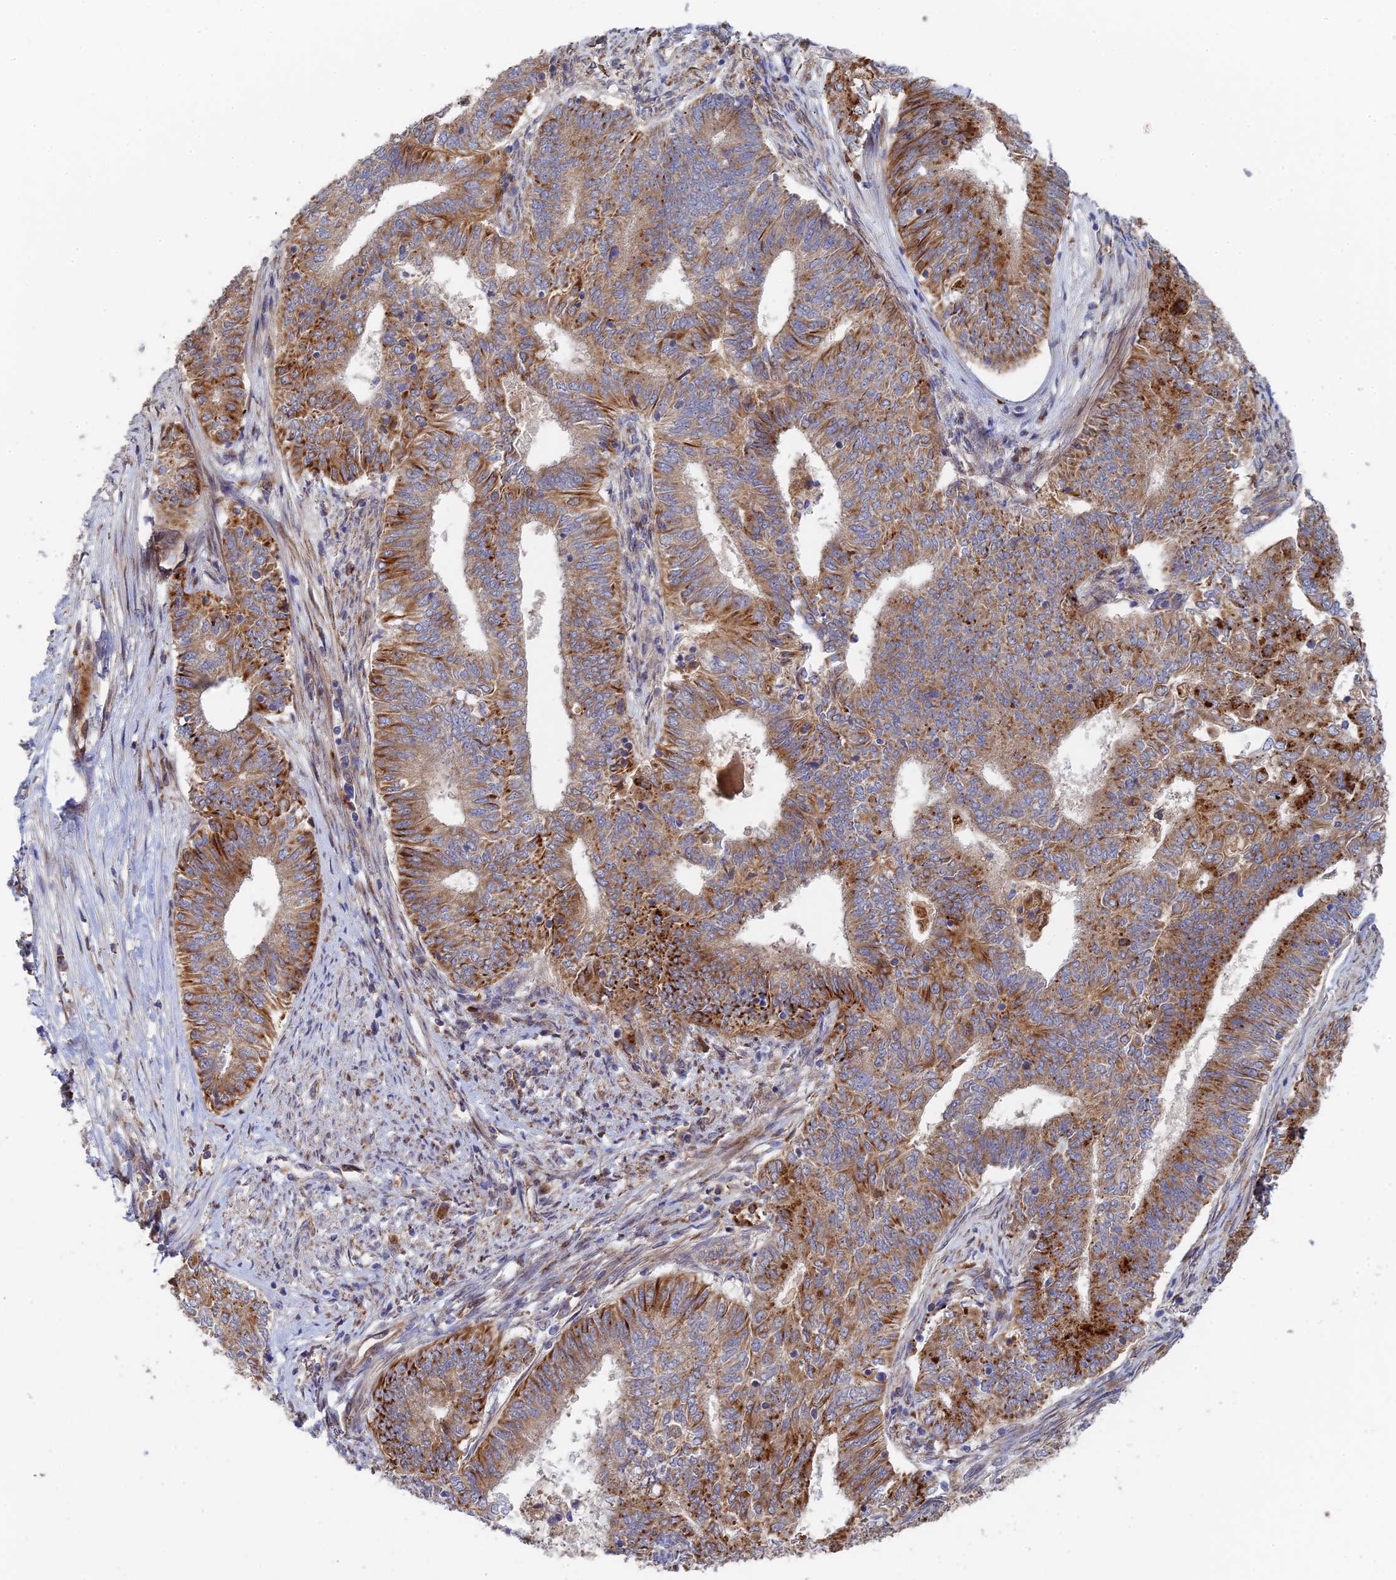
{"staining": {"intensity": "moderate", "quantity": ">75%", "location": "cytoplasmic/membranous"}, "tissue": "endometrial cancer", "cell_type": "Tumor cells", "image_type": "cancer", "snomed": [{"axis": "morphology", "description": "Adenocarcinoma, NOS"}, {"axis": "topography", "description": "Endometrium"}], "caption": "DAB (3,3'-diaminobenzidine) immunohistochemical staining of human endometrial cancer (adenocarcinoma) exhibits moderate cytoplasmic/membranous protein positivity in approximately >75% of tumor cells.", "gene": "PPP2R3C", "patient": {"sex": "female", "age": 62}}